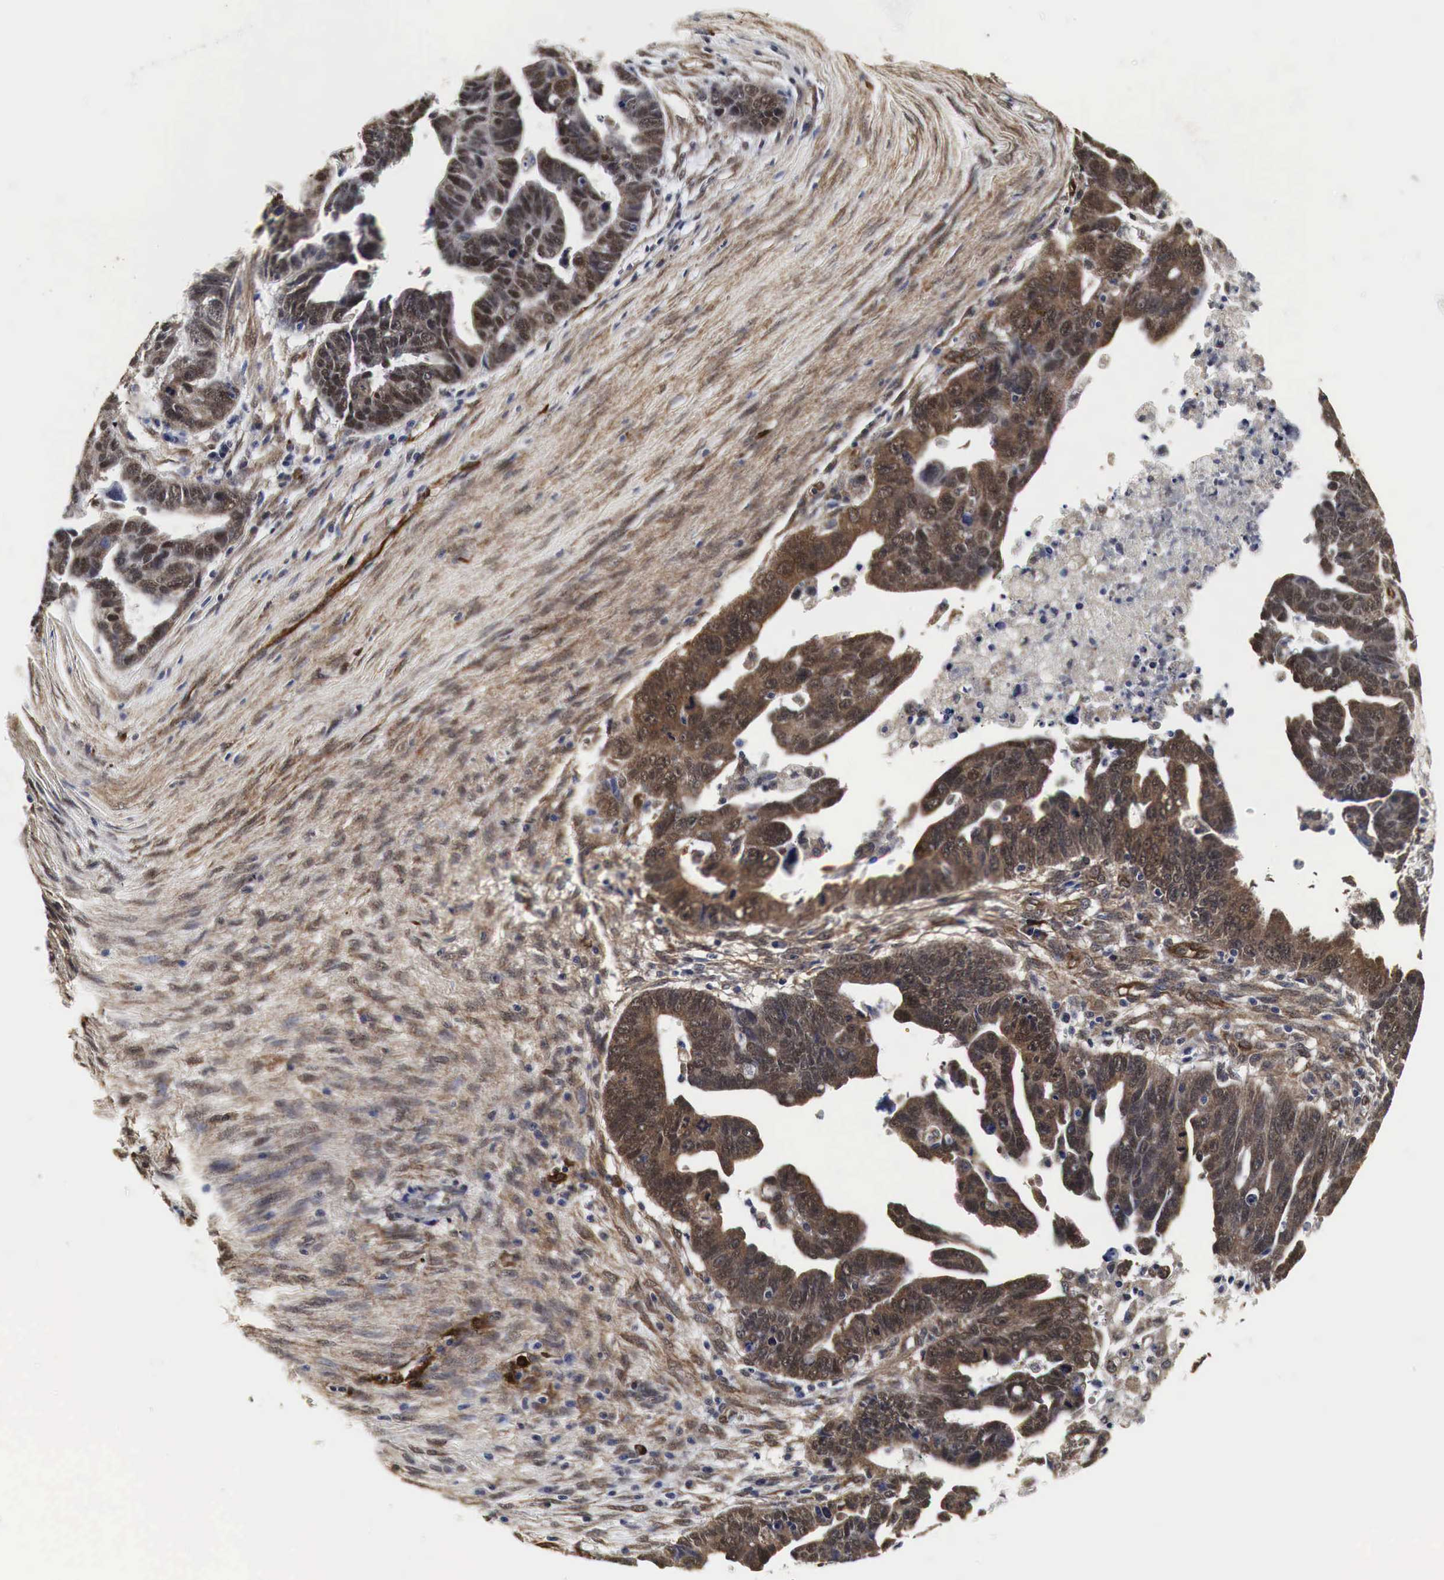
{"staining": {"intensity": "moderate", "quantity": "25%-75%", "location": "cytoplasmic/membranous,nuclear"}, "tissue": "ovarian cancer", "cell_type": "Tumor cells", "image_type": "cancer", "snomed": [{"axis": "morphology", "description": "Carcinoma, endometroid"}, {"axis": "morphology", "description": "Cystadenocarcinoma, serous, NOS"}, {"axis": "topography", "description": "Ovary"}], "caption": "The image exhibits a brown stain indicating the presence of a protein in the cytoplasmic/membranous and nuclear of tumor cells in ovarian cancer (endometroid carcinoma).", "gene": "SPIN1", "patient": {"sex": "female", "age": 45}}